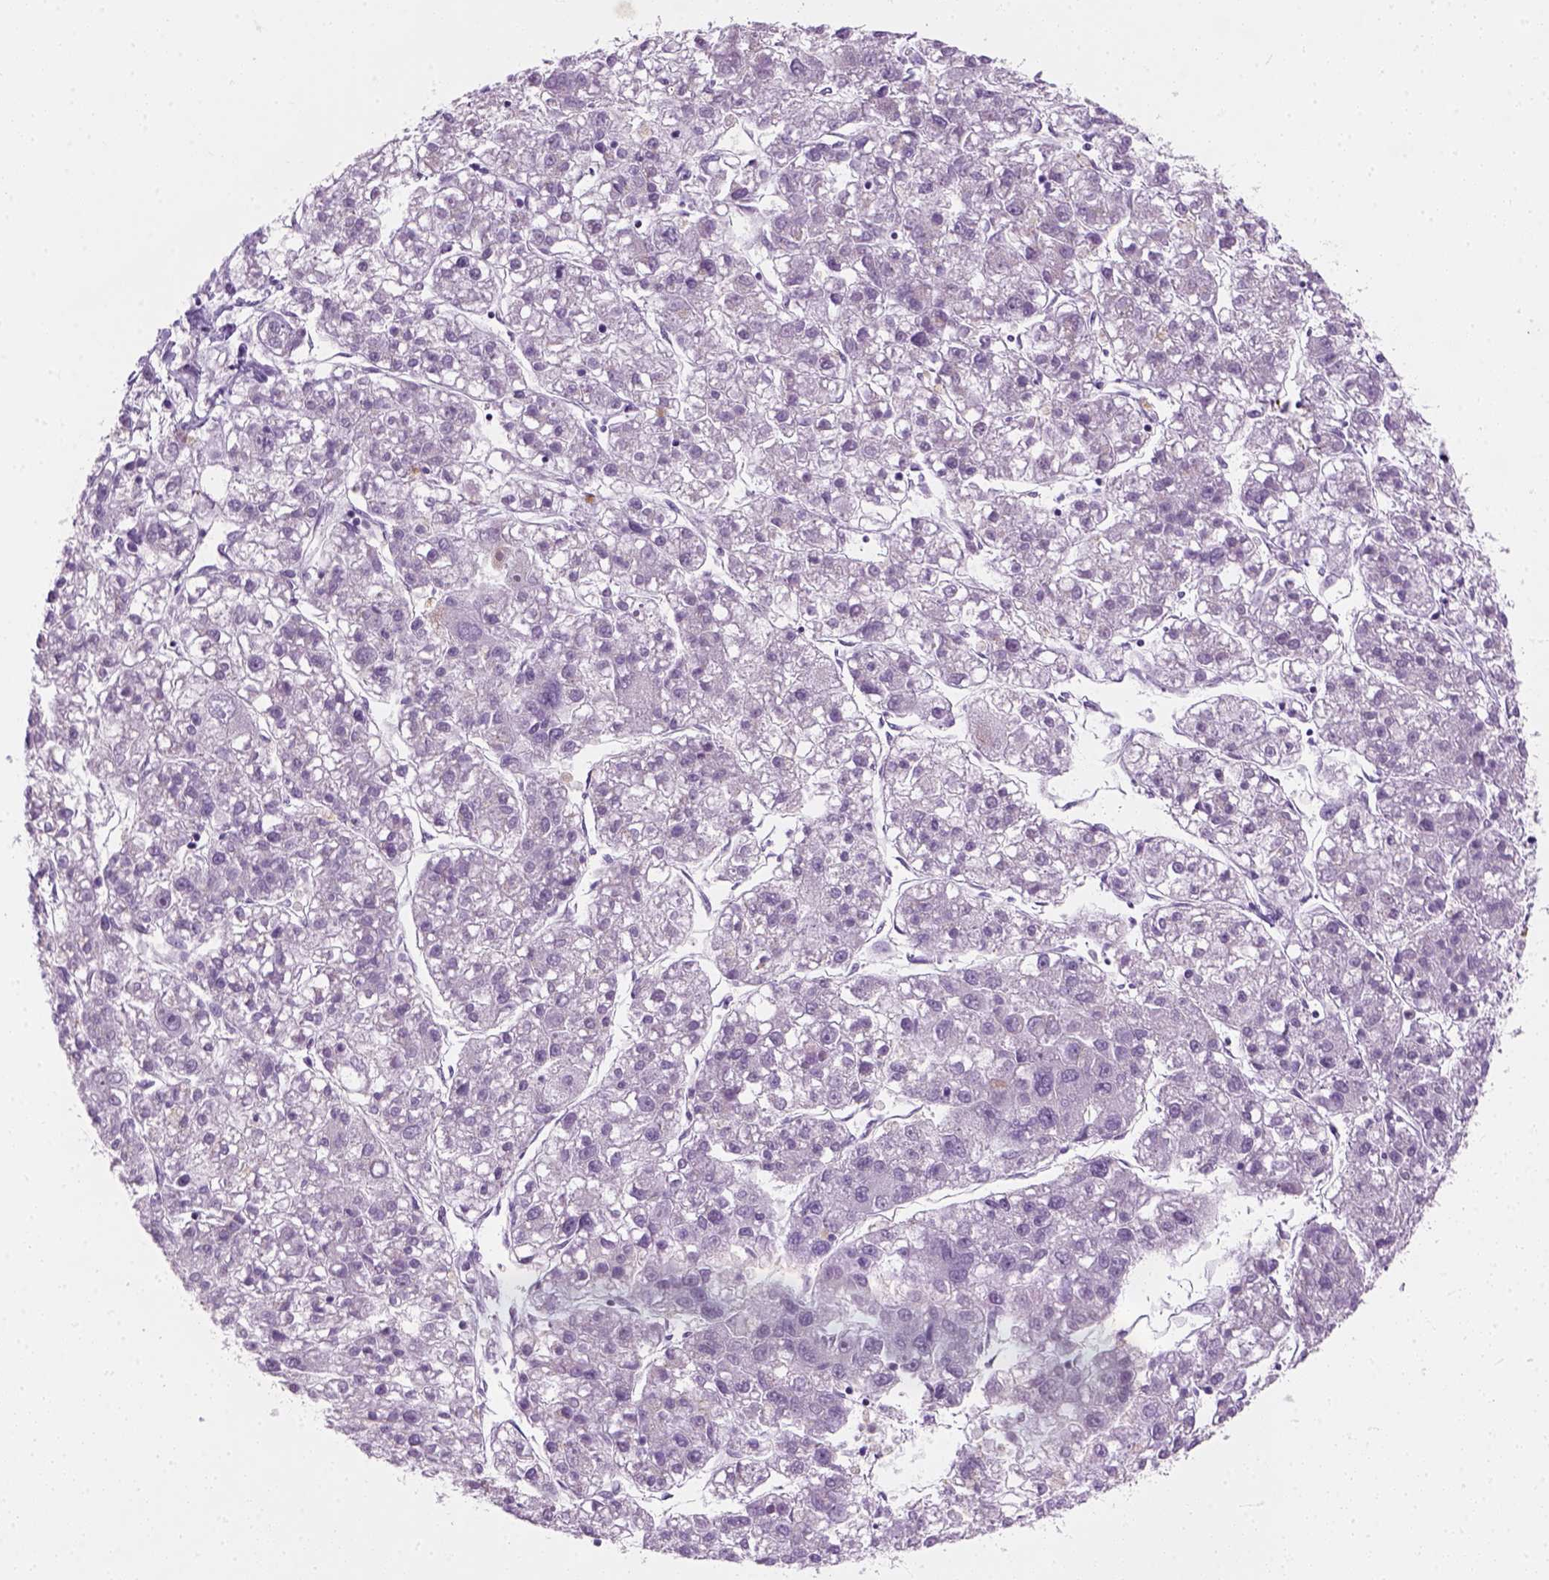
{"staining": {"intensity": "negative", "quantity": "none", "location": "none"}, "tissue": "liver cancer", "cell_type": "Tumor cells", "image_type": "cancer", "snomed": [{"axis": "morphology", "description": "Carcinoma, Hepatocellular, NOS"}, {"axis": "topography", "description": "Liver"}], "caption": "A high-resolution histopathology image shows immunohistochemistry staining of liver cancer, which reveals no significant expression in tumor cells.", "gene": "IL4", "patient": {"sex": "male", "age": 56}}